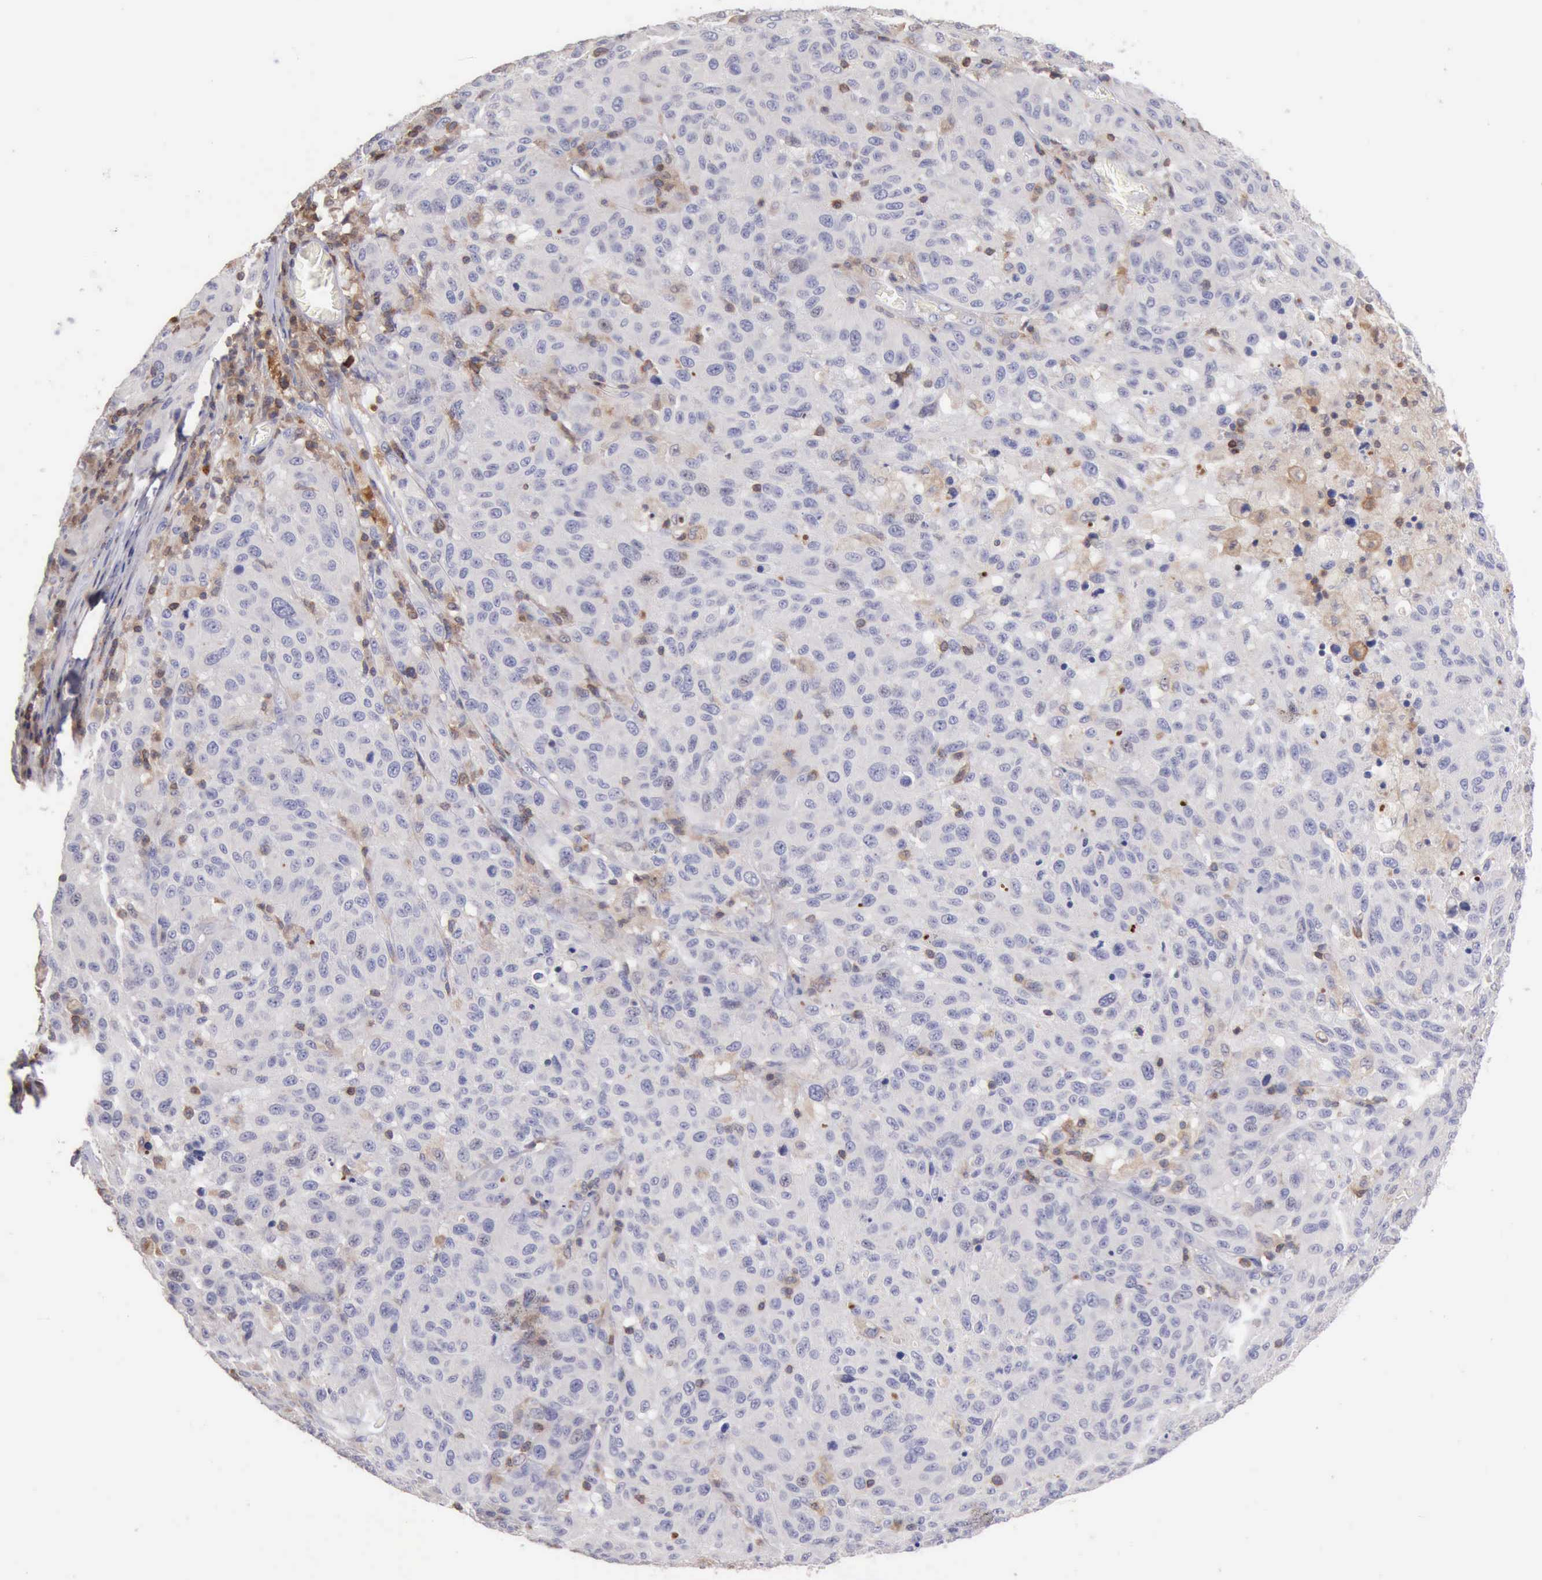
{"staining": {"intensity": "negative", "quantity": "none", "location": "none"}, "tissue": "melanoma", "cell_type": "Tumor cells", "image_type": "cancer", "snomed": [{"axis": "morphology", "description": "Malignant melanoma, NOS"}, {"axis": "topography", "description": "Skin"}], "caption": "Malignant melanoma stained for a protein using IHC shows no staining tumor cells.", "gene": "SASH3", "patient": {"sex": "female", "age": 77}}